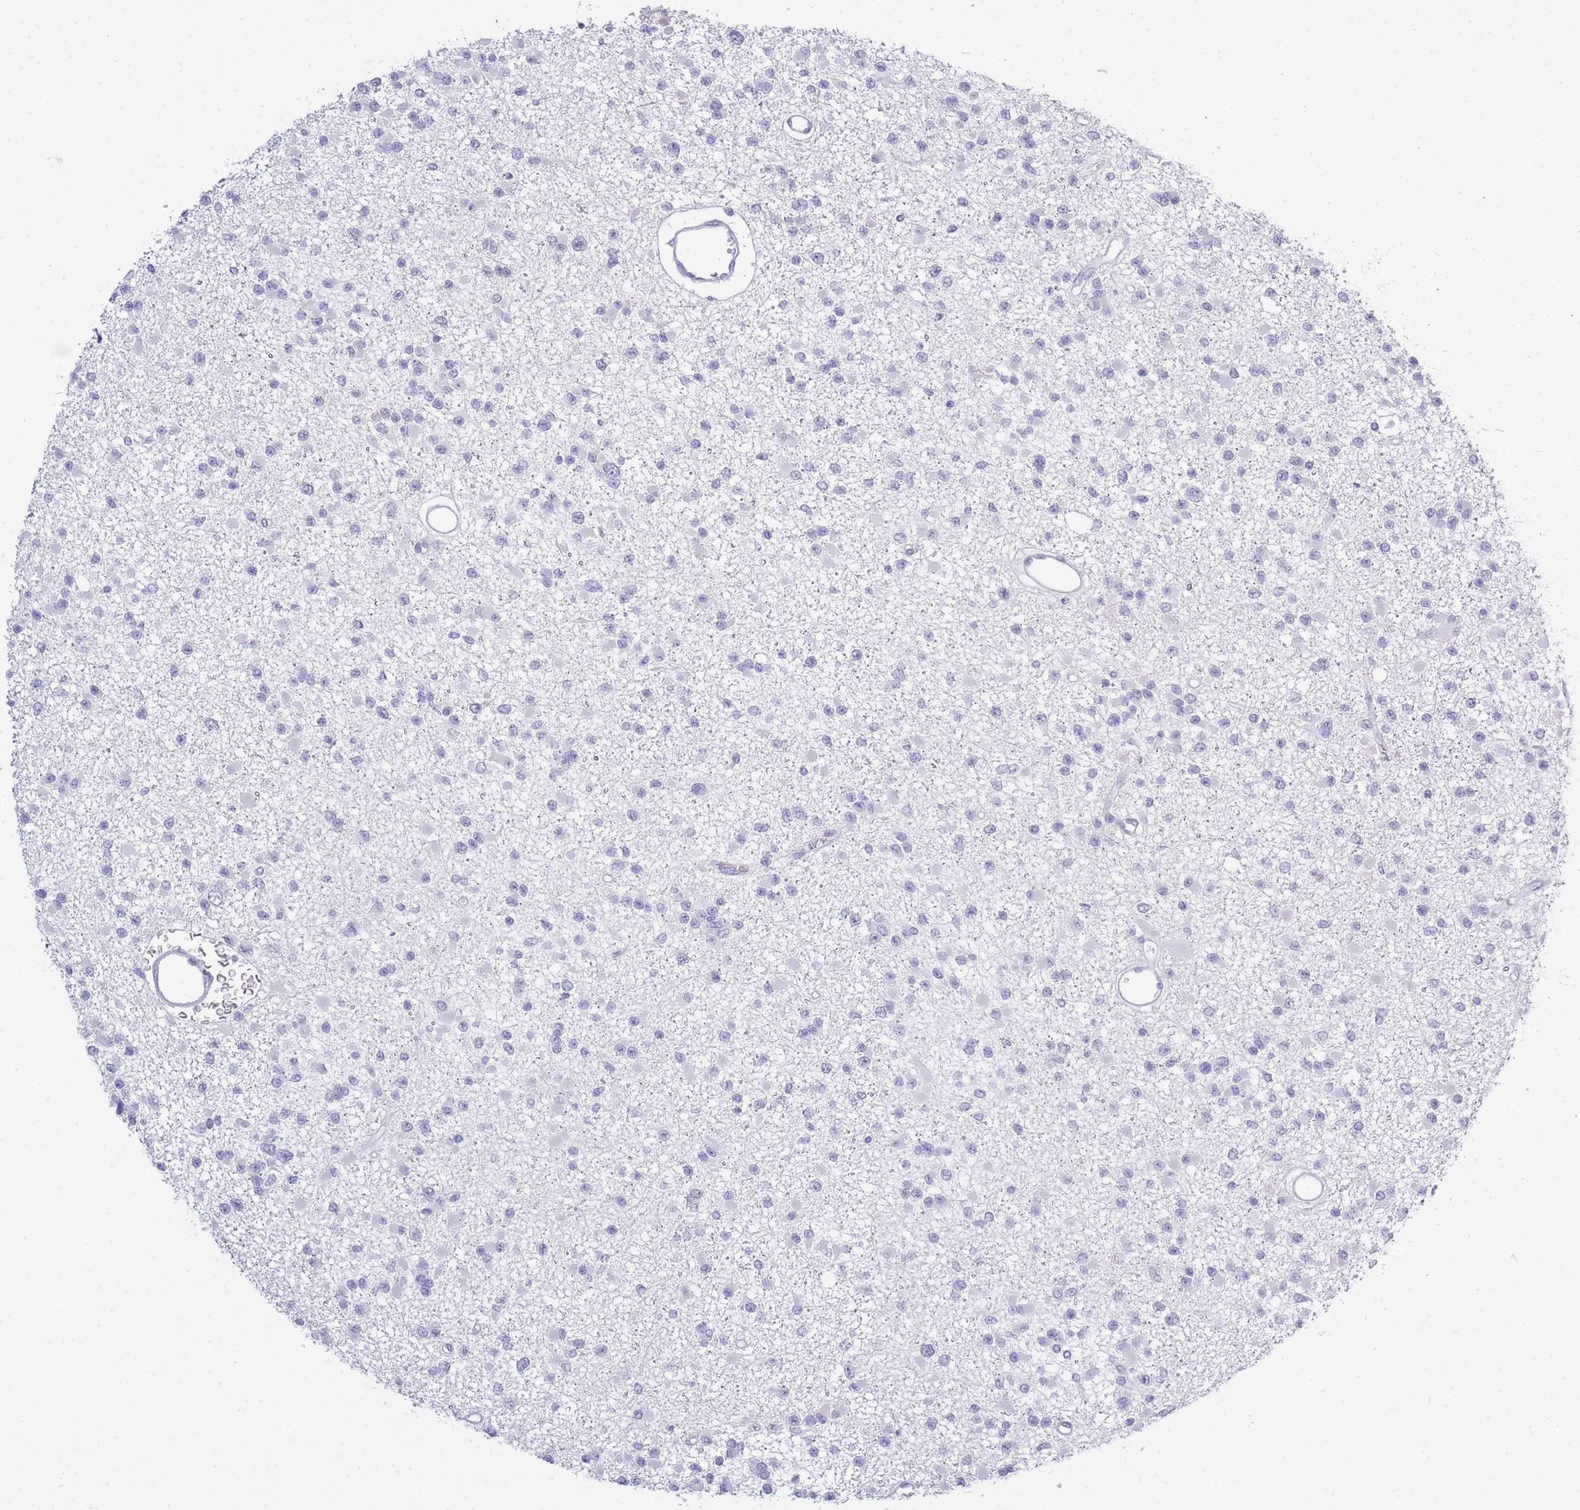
{"staining": {"intensity": "negative", "quantity": "none", "location": "none"}, "tissue": "glioma", "cell_type": "Tumor cells", "image_type": "cancer", "snomed": [{"axis": "morphology", "description": "Glioma, malignant, Low grade"}, {"axis": "topography", "description": "Brain"}], "caption": "This is an IHC image of glioma. There is no positivity in tumor cells.", "gene": "RHO", "patient": {"sex": "female", "age": 22}}